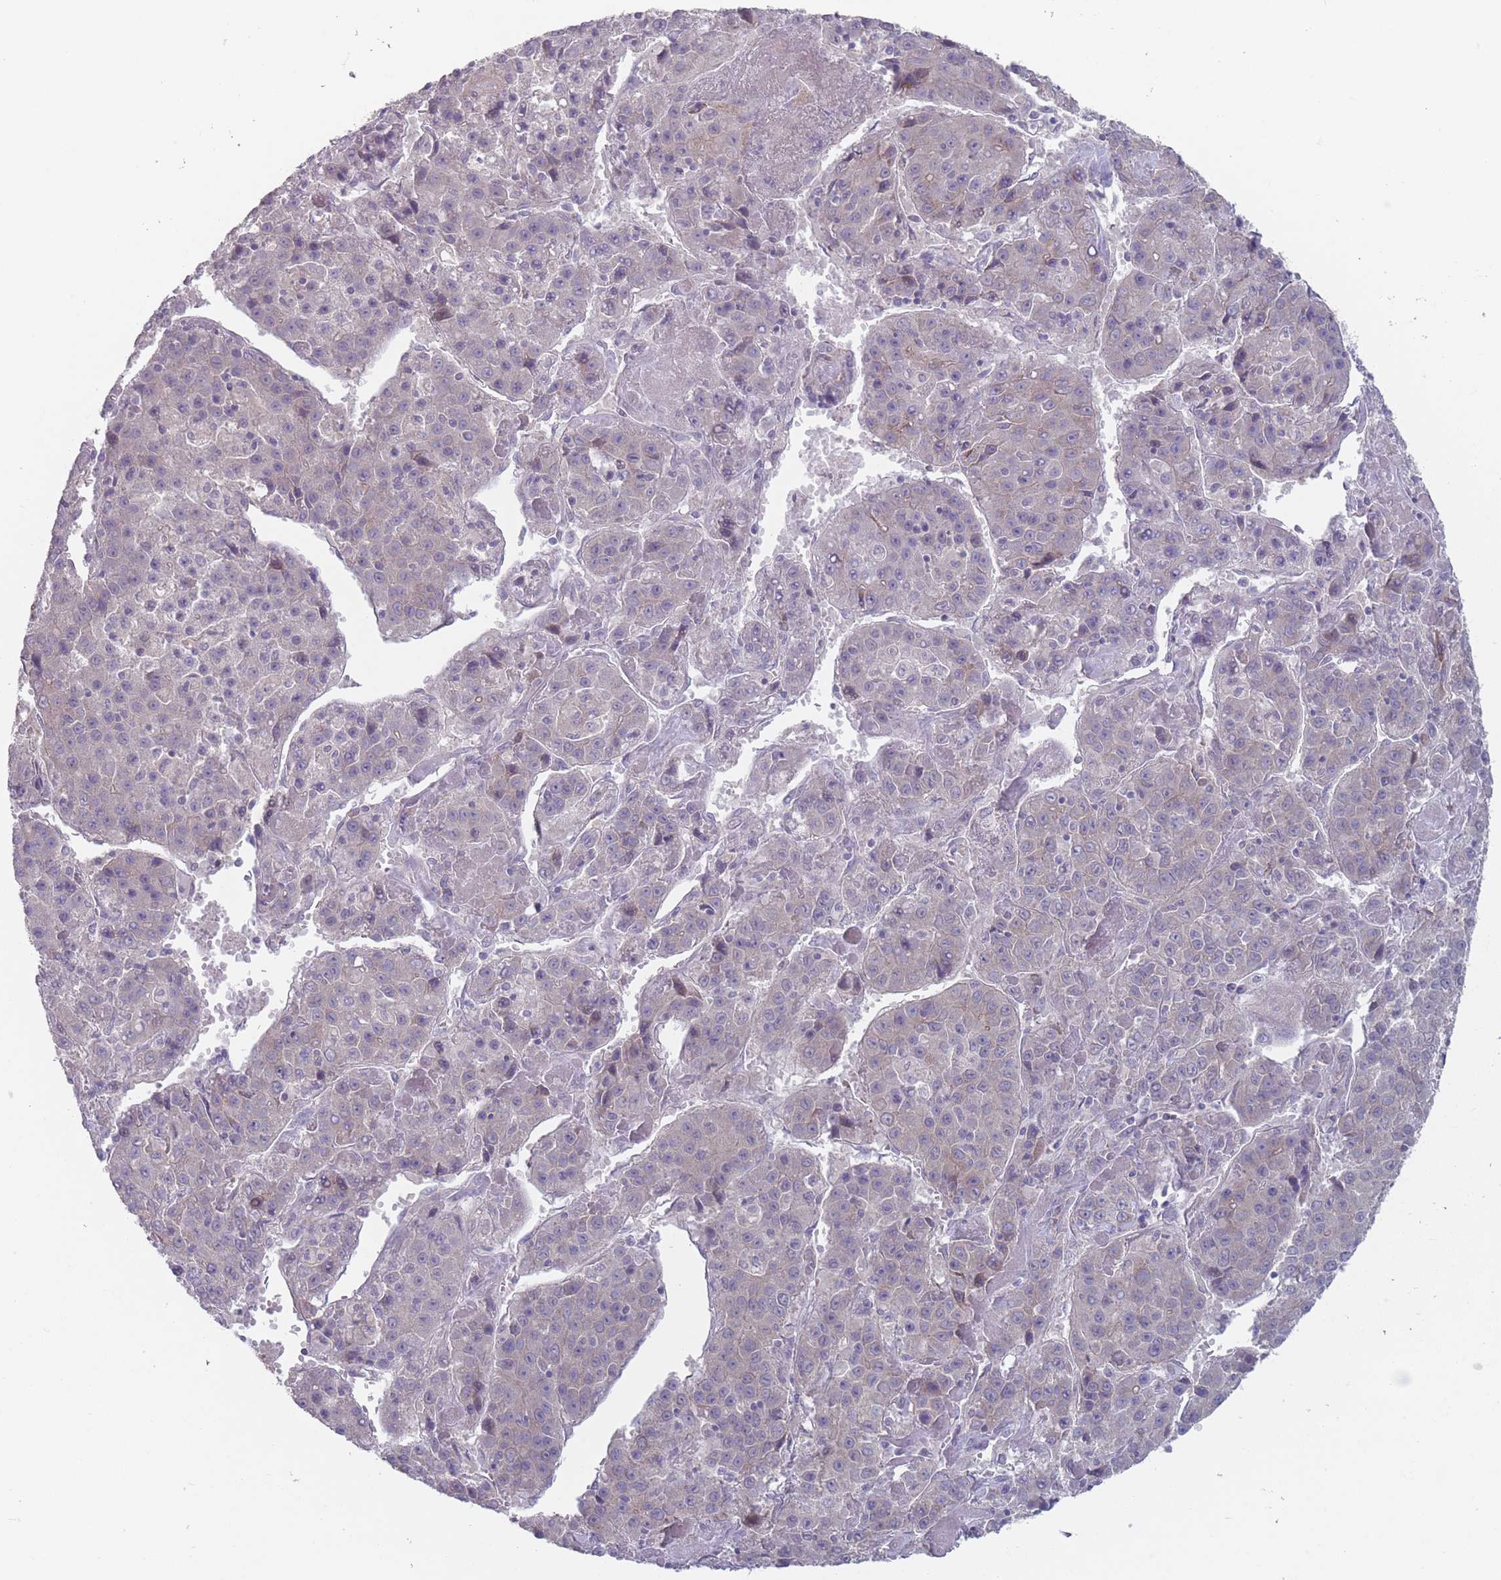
{"staining": {"intensity": "negative", "quantity": "none", "location": "none"}, "tissue": "liver cancer", "cell_type": "Tumor cells", "image_type": "cancer", "snomed": [{"axis": "morphology", "description": "Carcinoma, Hepatocellular, NOS"}, {"axis": "topography", "description": "Liver"}], "caption": "Immunohistochemistry (IHC) histopathology image of human liver hepatocellular carcinoma stained for a protein (brown), which shows no positivity in tumor cells.", "gene": "AKAIN1", "patient": {"sex": "female", "age": 53}}